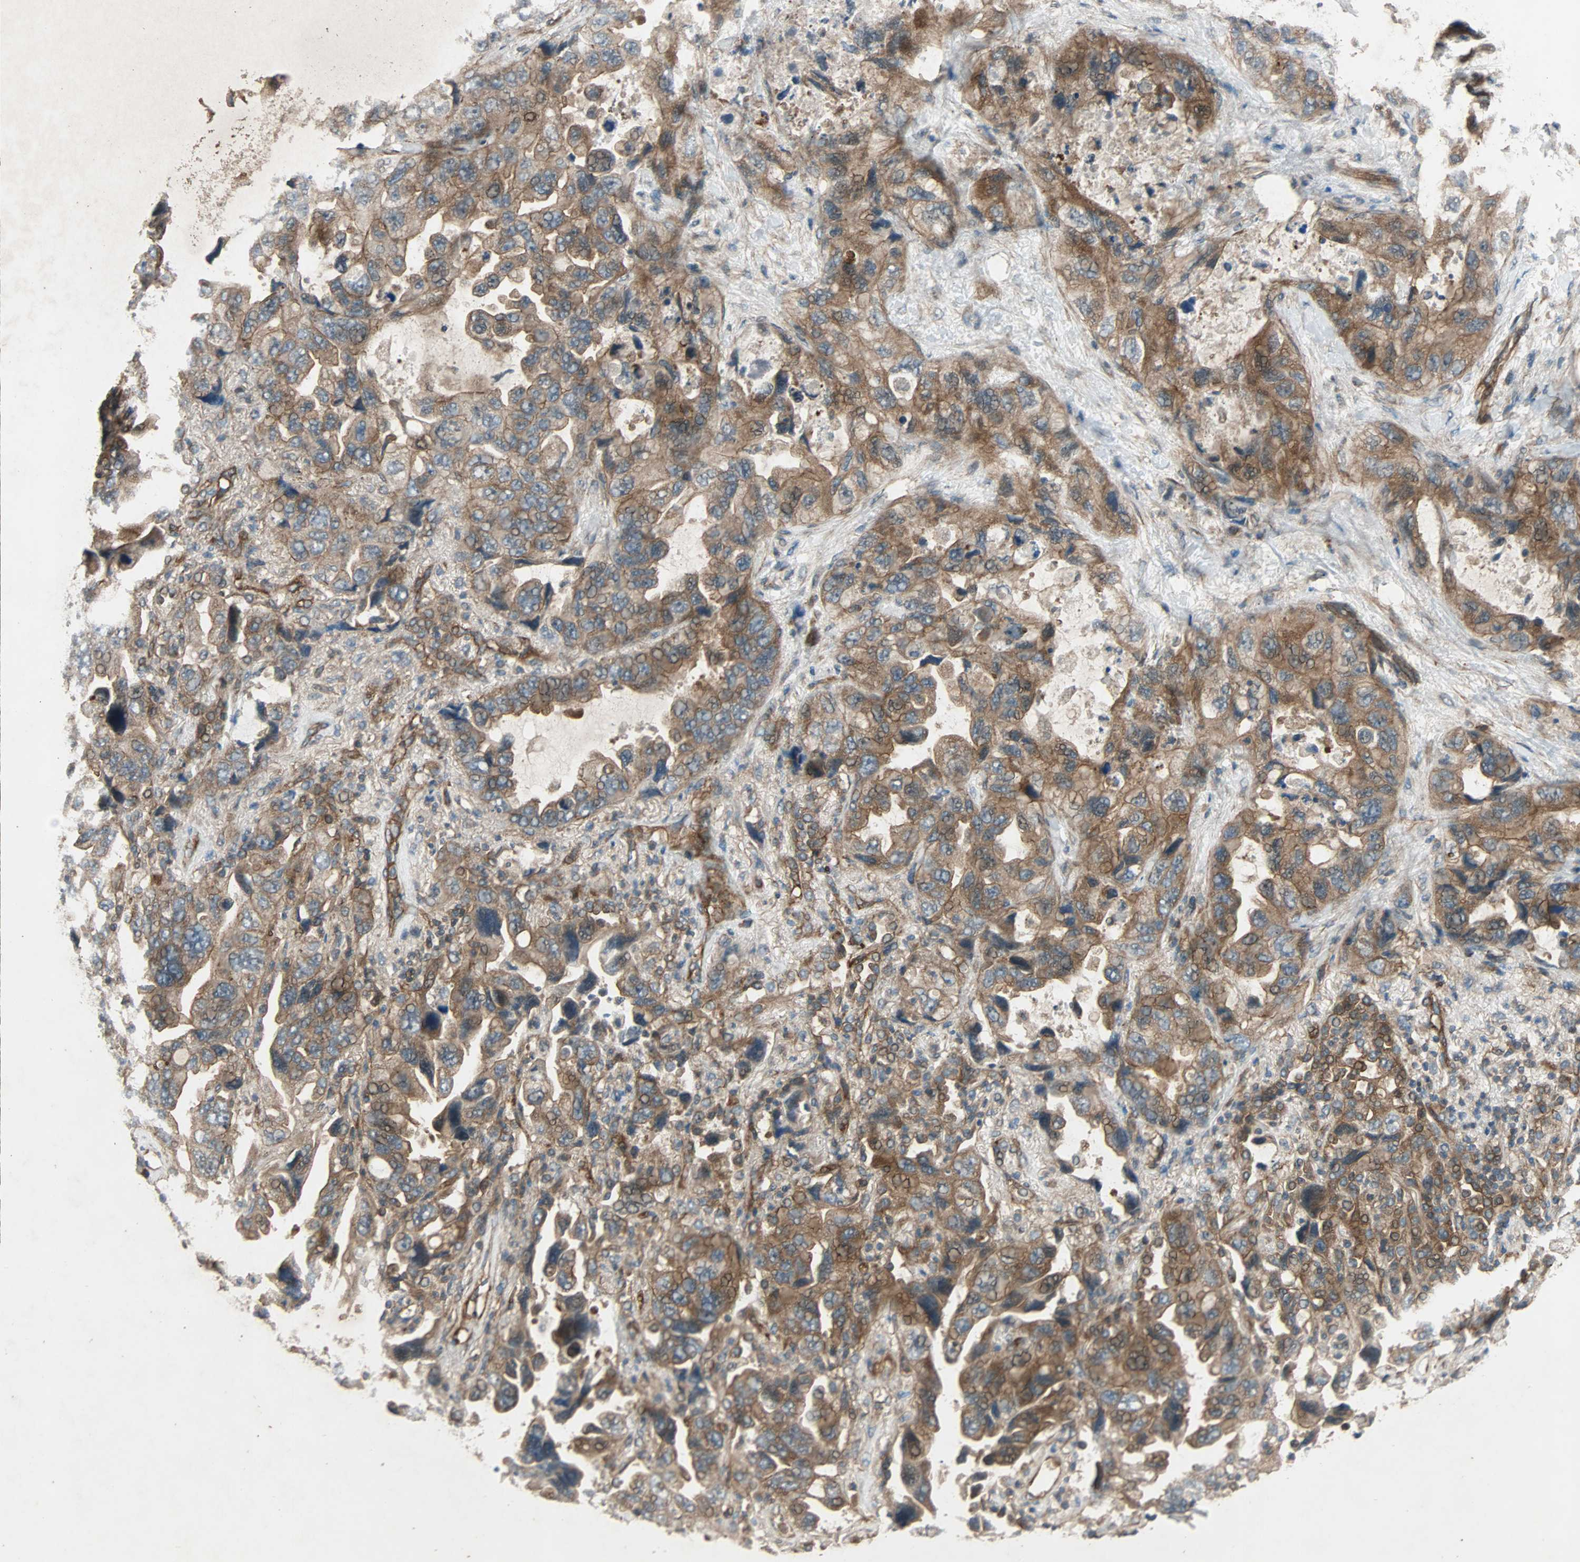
{"staining": {"intensity": "moderate", "quantity": ">75%", "location": "cytoplasmic/membranous"}, "tissue": "lung cancer", "cell_type": "Tumor cells", "image_type": "cancer", "snomed": [{"axis": "morphology", "description": "Squamous cell carcinoma, NOS"}, {"axis": "topography", "description": "Lung"}], "caption": "This micrograph displays lung cancer stained with IHC to label a protein in brown. The cytoplasmic/membranous of tumor cells show moderate positivity for the protein. Nuclei are counter-stained blue.", "gene": "GCK", "patient": {"sex": "female", "age": 73}}